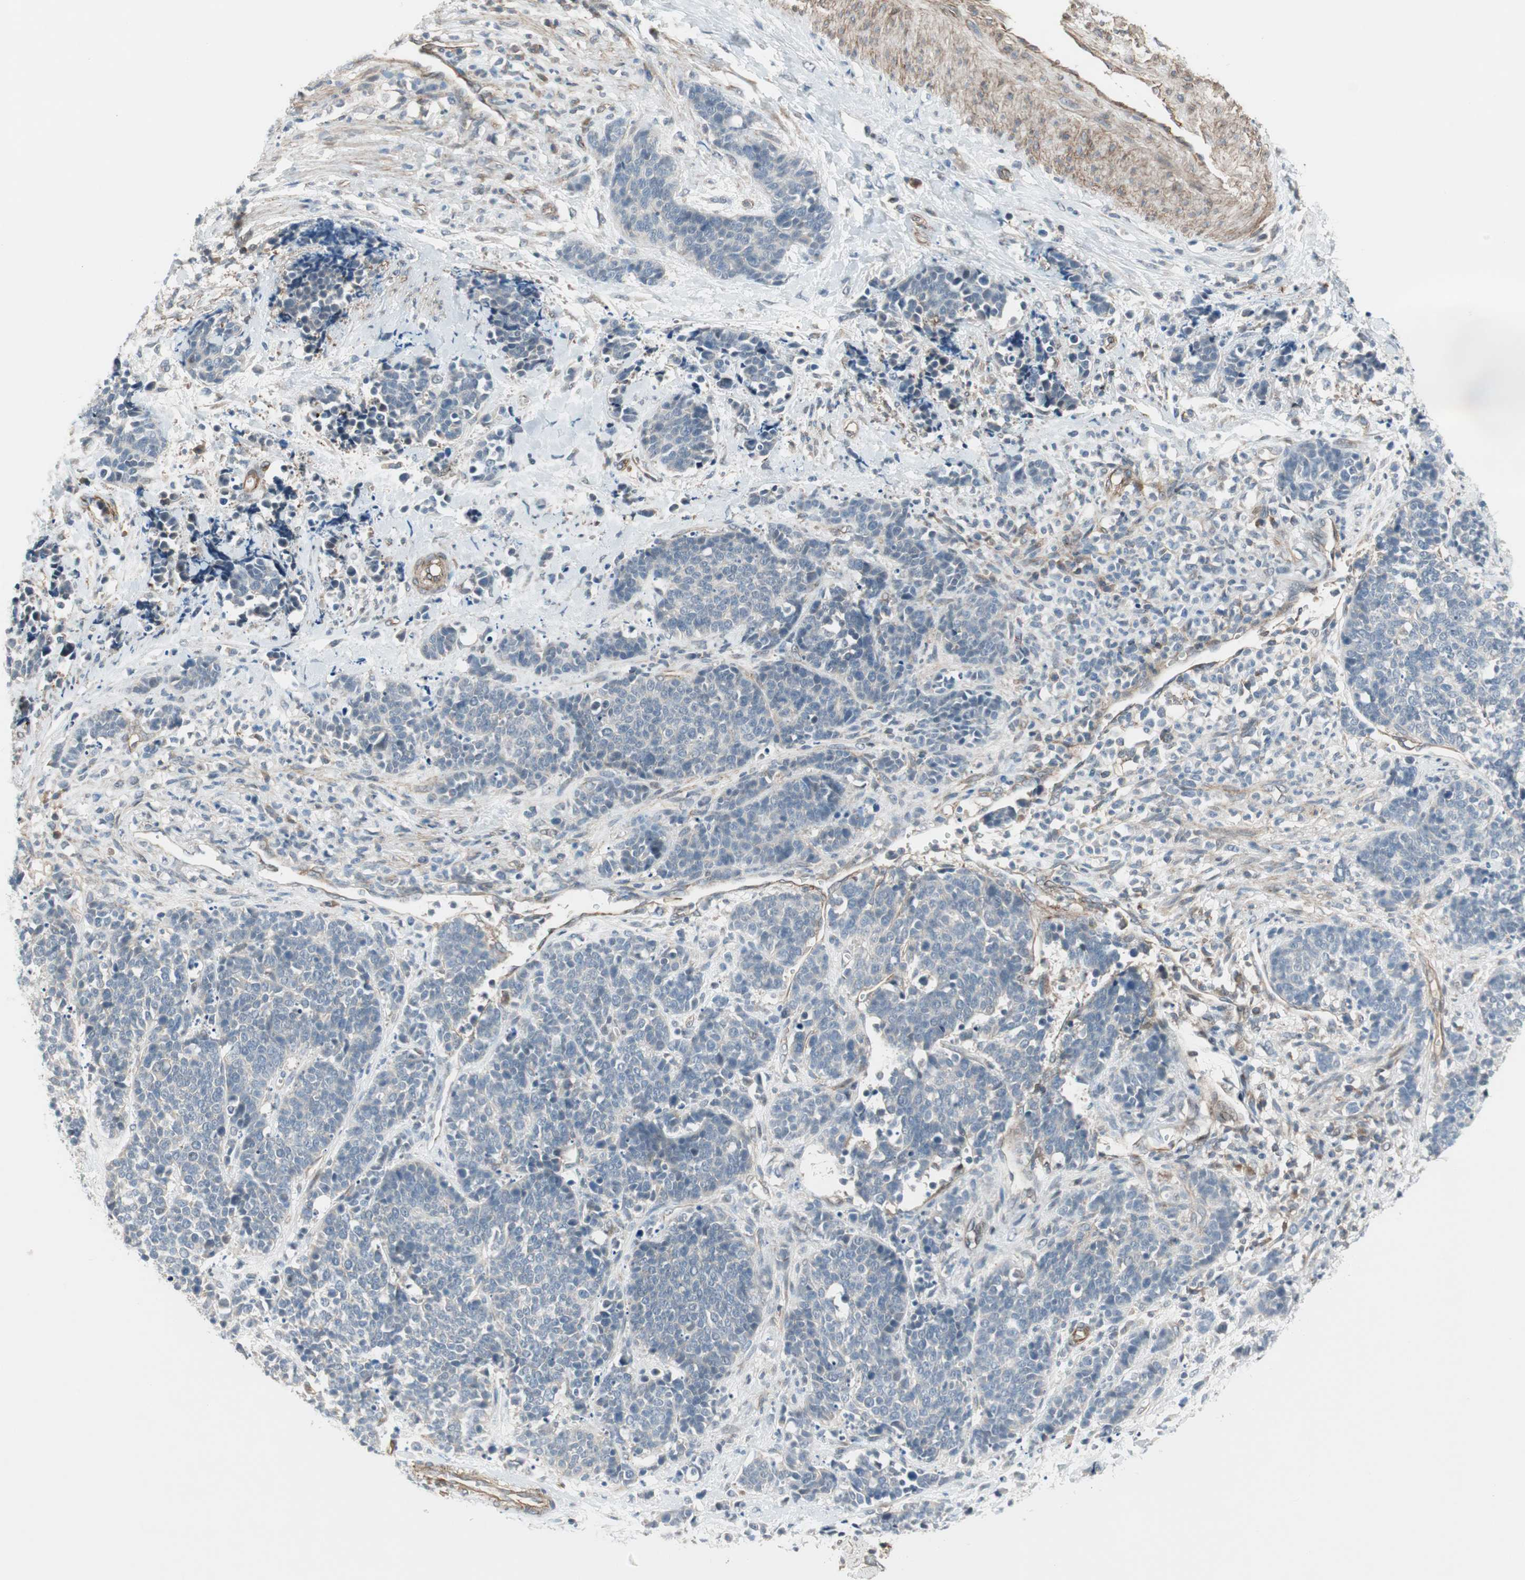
{"staining": {"intensity": "negative", "quantity": "none", "location": "none"}, "tissue": "cervical cancer", "cell_type": "Tumor cells", "image_type": "cancer", "snomed": [{"axis": "morphology", "description": "Squamous cell carcinoma, NOS"}, {"axis": "topography", "description": "Cervix"}], "caption": "IHC micrograph of neoplastic tissue: squamous cell carcinoma (cervical) stained with DAB (3,3'-diaminobenzidine) demonstrates no significant protein staining in tumor cells.", "gene": "GRHL1", "patient": {"sex": "female", "age": 35}}